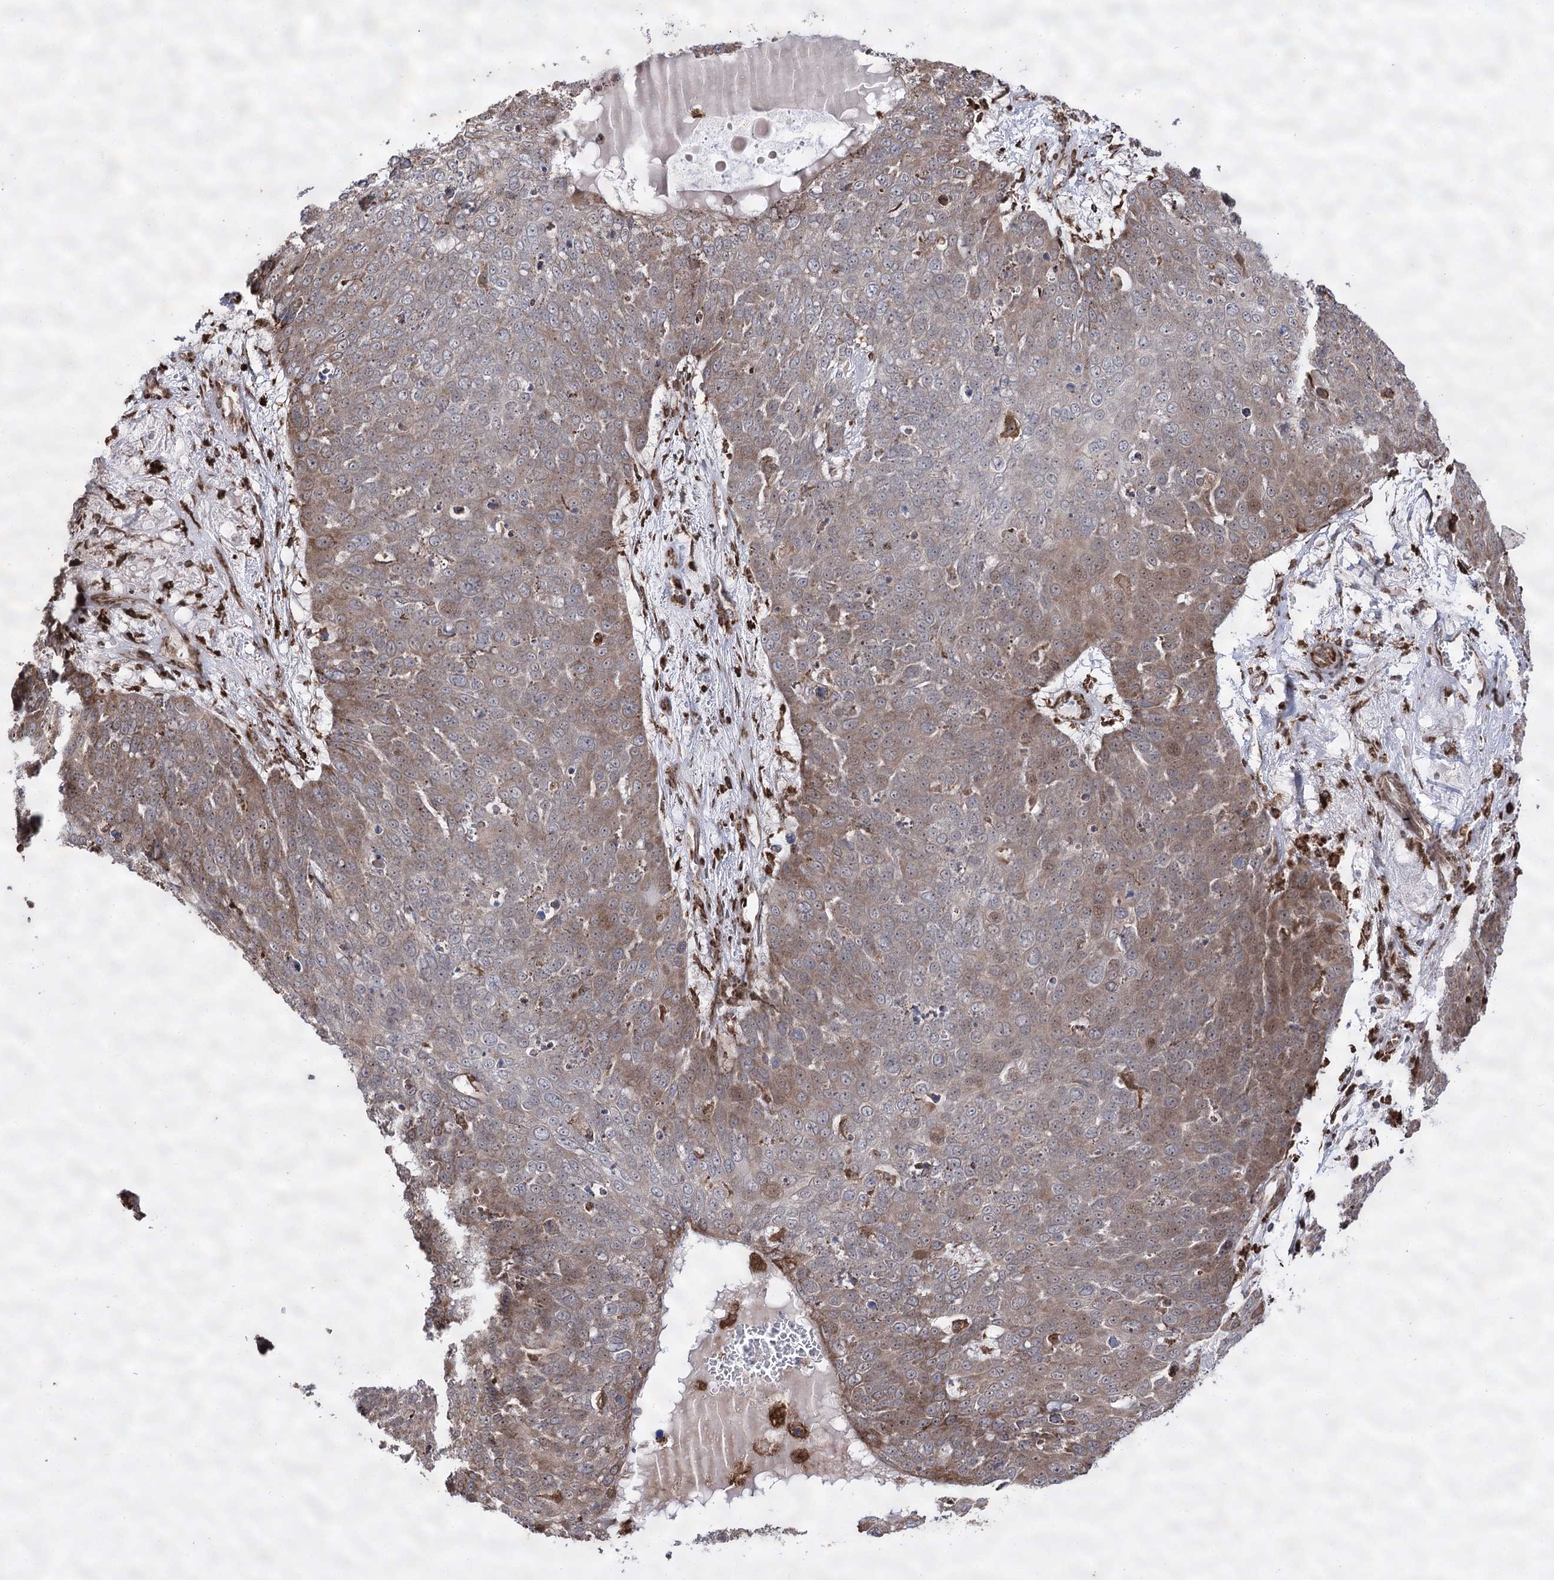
{"staining": {"intensity": "weak", "quantity": "25%-75%", "location": "cytoplasmic/membranous,nuclear"}, "tissue": "skin cancer", "cell_type": "Tumor cells", "image_type": "cancer", "snomed": [{"axis": "morphology", "description": "Squamous cell carcinoma, NOS"}, {"axis": "topography", "description": "Skin"}], "caption": "DAB immunohistochemical staining of skin cancer shows weak cytoplasmic/membranous and nuclear protein positivity in about 25%-75% of tumor cells.", "gene": "FANCL", "patient": {"sex": "male", "age": 71}}